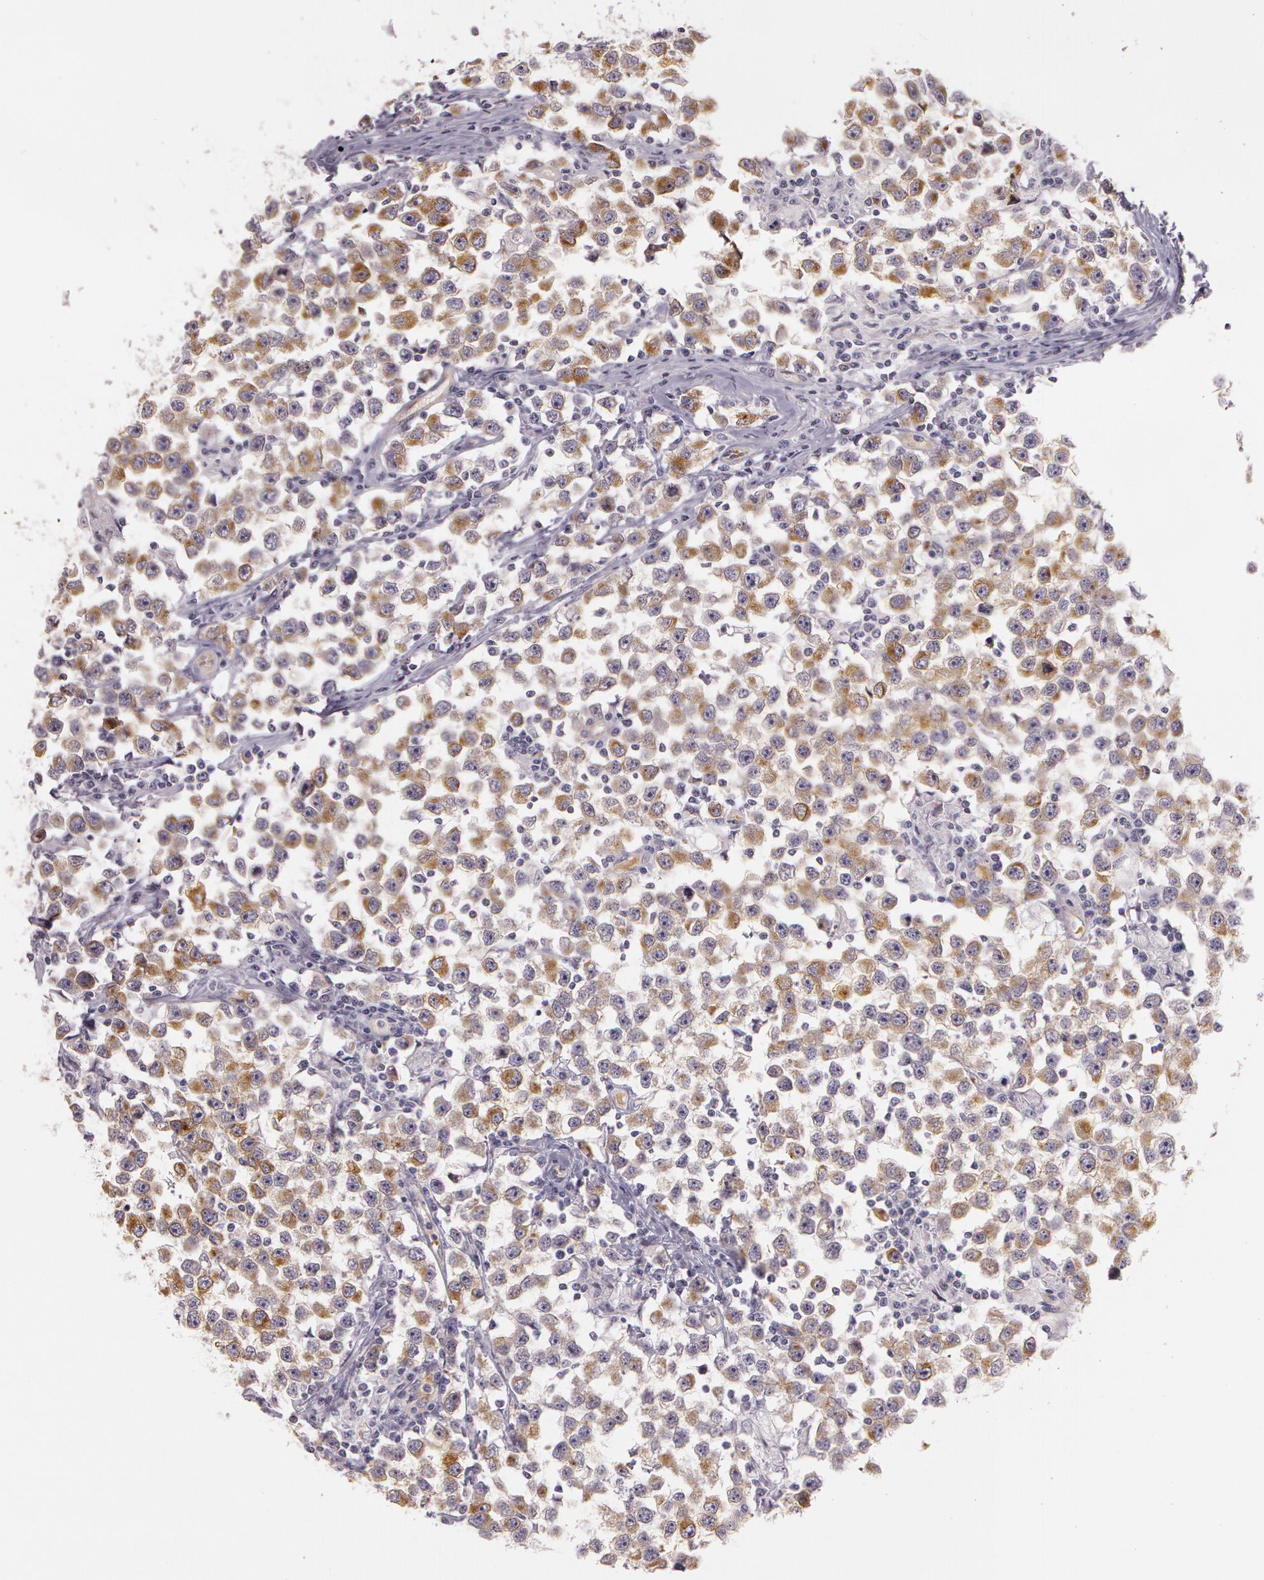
{"staining": {"intensity": "strong", "quantity": ">75%", "location": "cytoplasmic/membranous"}, "tissue": "testis cancer", "cell_type": "Tumor cells", "image_type": "cancer", "snomed": [{"axis": "morphology", "description": "Seminoma, NOS"}, {"axis": "topography", "description": "Testis"}], "caption": "Immunohistochemistry (IHC) (DAB) staining of seminoma (testis) exhibits strong cytoplasmic/membranous protein expression in approximately >75% of tumor cells.", "gene": "APP", "patient": {"sex": "male", "age": 33}}